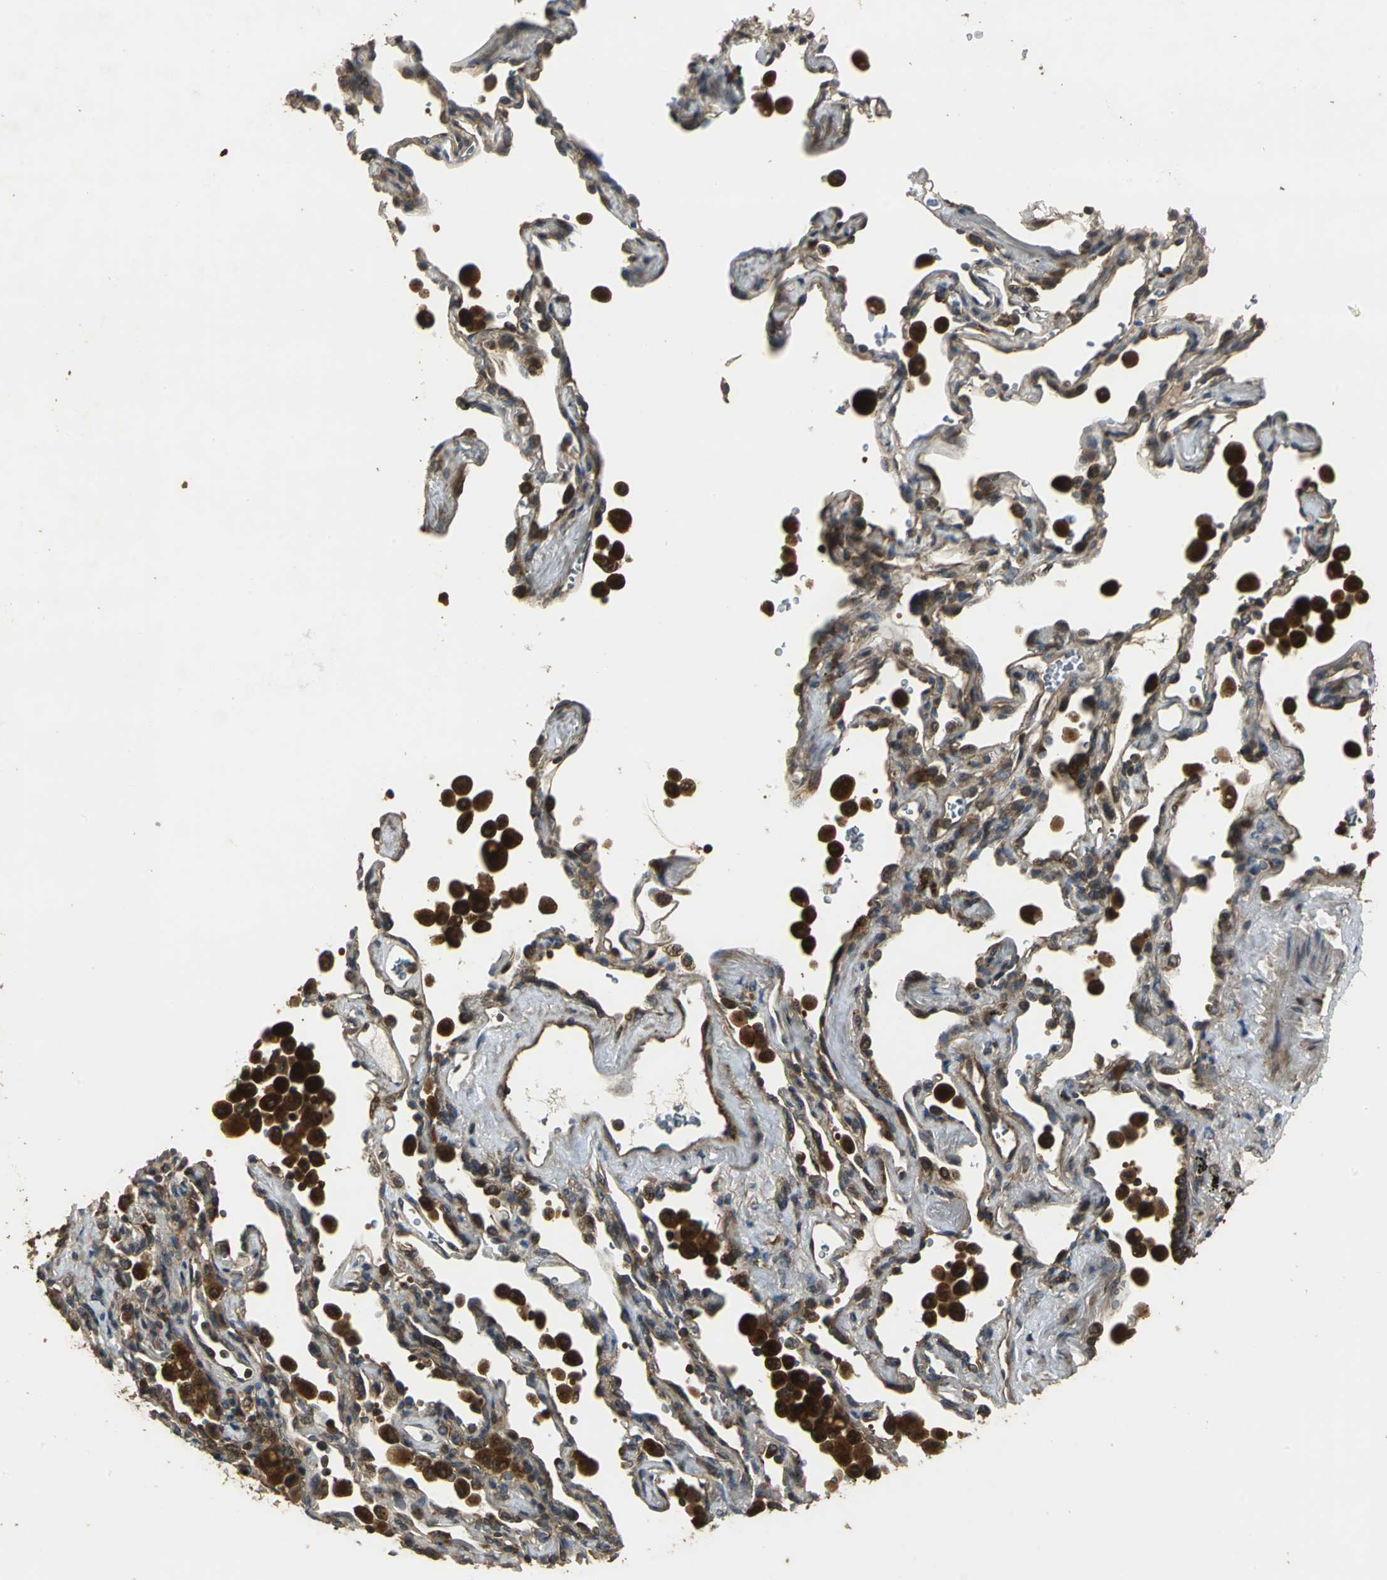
{"staining": {"intensity": "strong", "quantity": ">75%", "location": "cytoplasmic/membranous"}, "tissue": "lung cancer", "cell_type": "Tumor cells", "image_type": "cancer", "snomed": [{"axis": "morphology", "description": "Squamous cell carcinoma, NOS"}, {"axis": "topography", "description": "Lung"}], "caption": "This histopathology image reveals IHC staining of lung cancer, with high strong cytoplasmic/membranous positivity in approximately >75% of tumor cells.", "gene": "KANK1", "patient": {"sex": "female", "age": 67}}